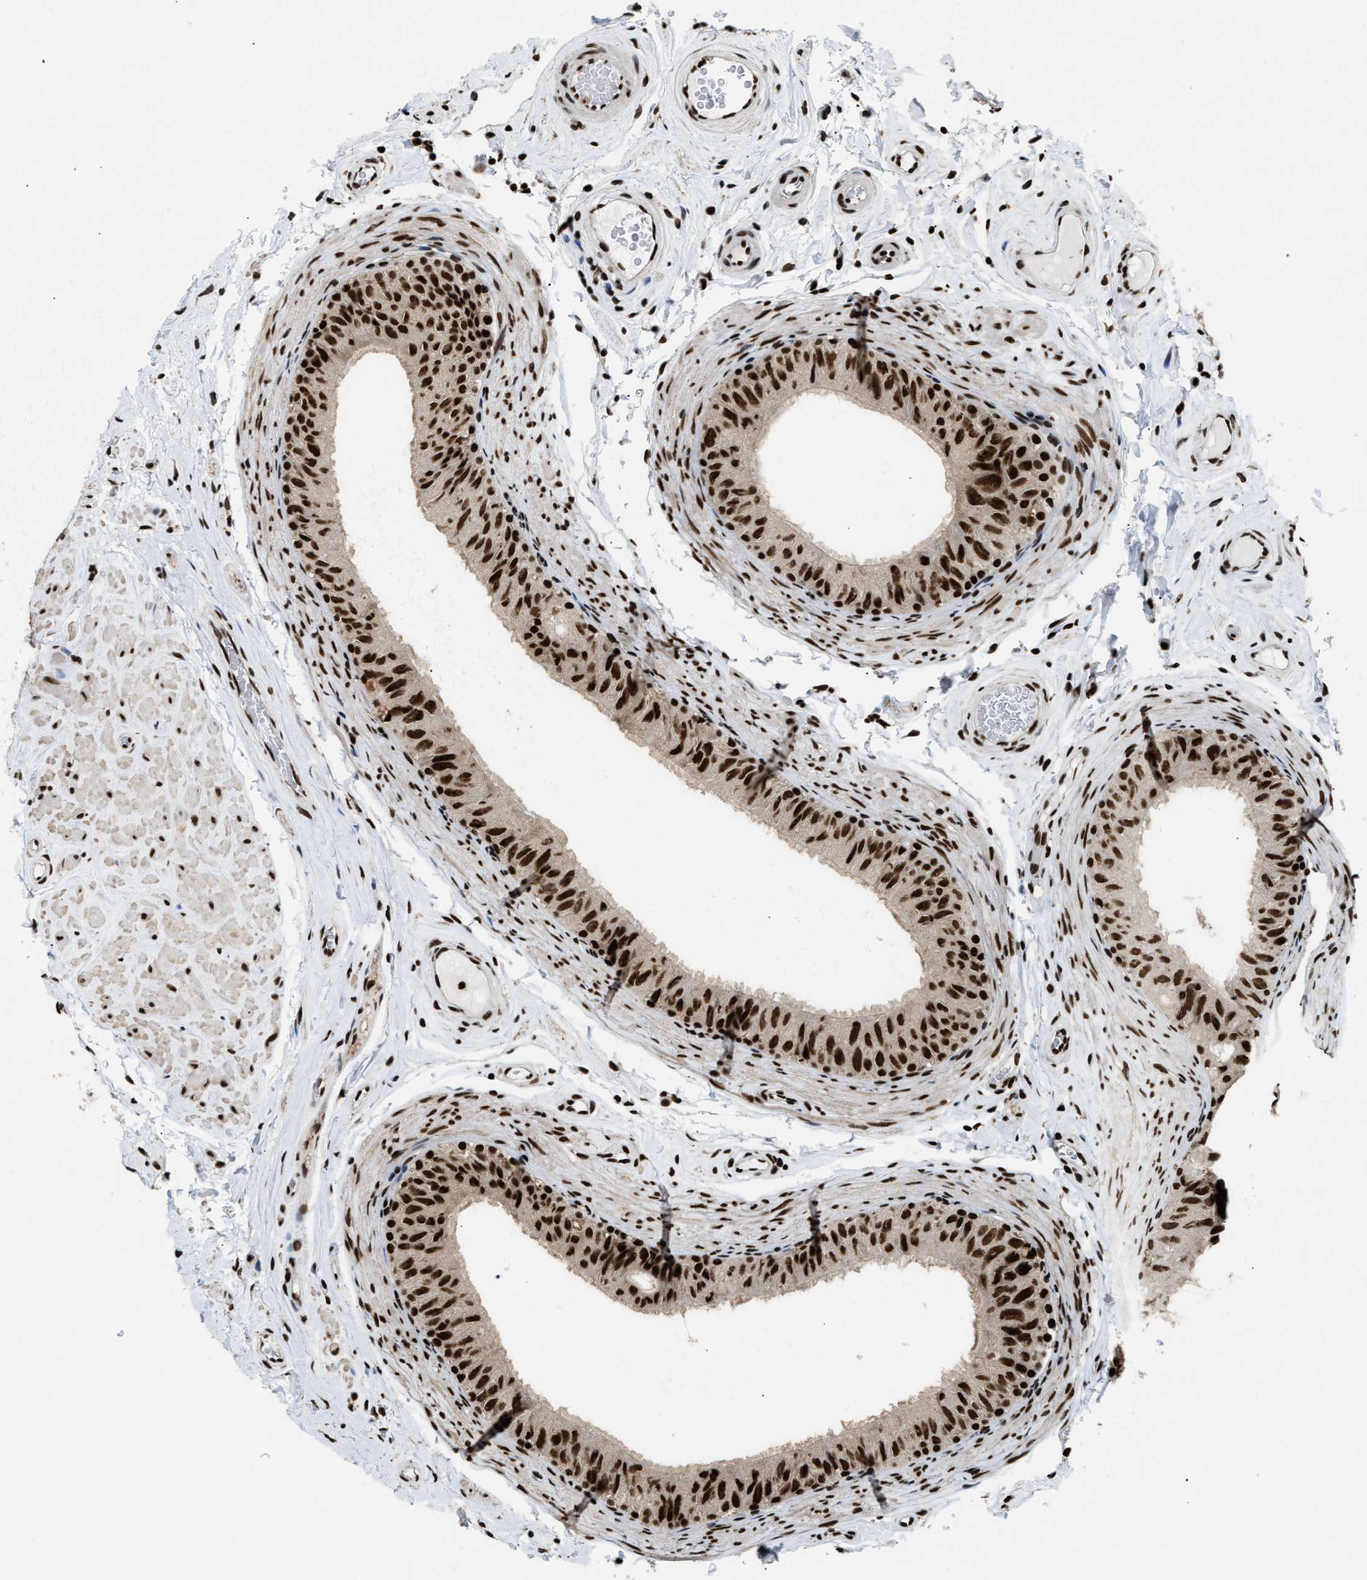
{"staining": {"intensity": "strong", "quantity": ">75%", "location": "cytoplasmic/membranous,nuclear"}, "tissue": "epididymis", "cell_type": "Glandular cells", "image_type": "normal", "snomed": [{"axis": "morphology", "description": "Normal tissue, NOS"}, {"axis": "topography", "description": "Epididymis"}], "caption": "Glandular cells reveal high levels of strong cytoplasmic/membranous,nuclear expression in approximately >75% of cells in benign epididymis. (brown staining indicates protein expression, while blue staining denotes nuclei).", "gene": "RAD21", "patient": {"sex": "male", "age": 34}}